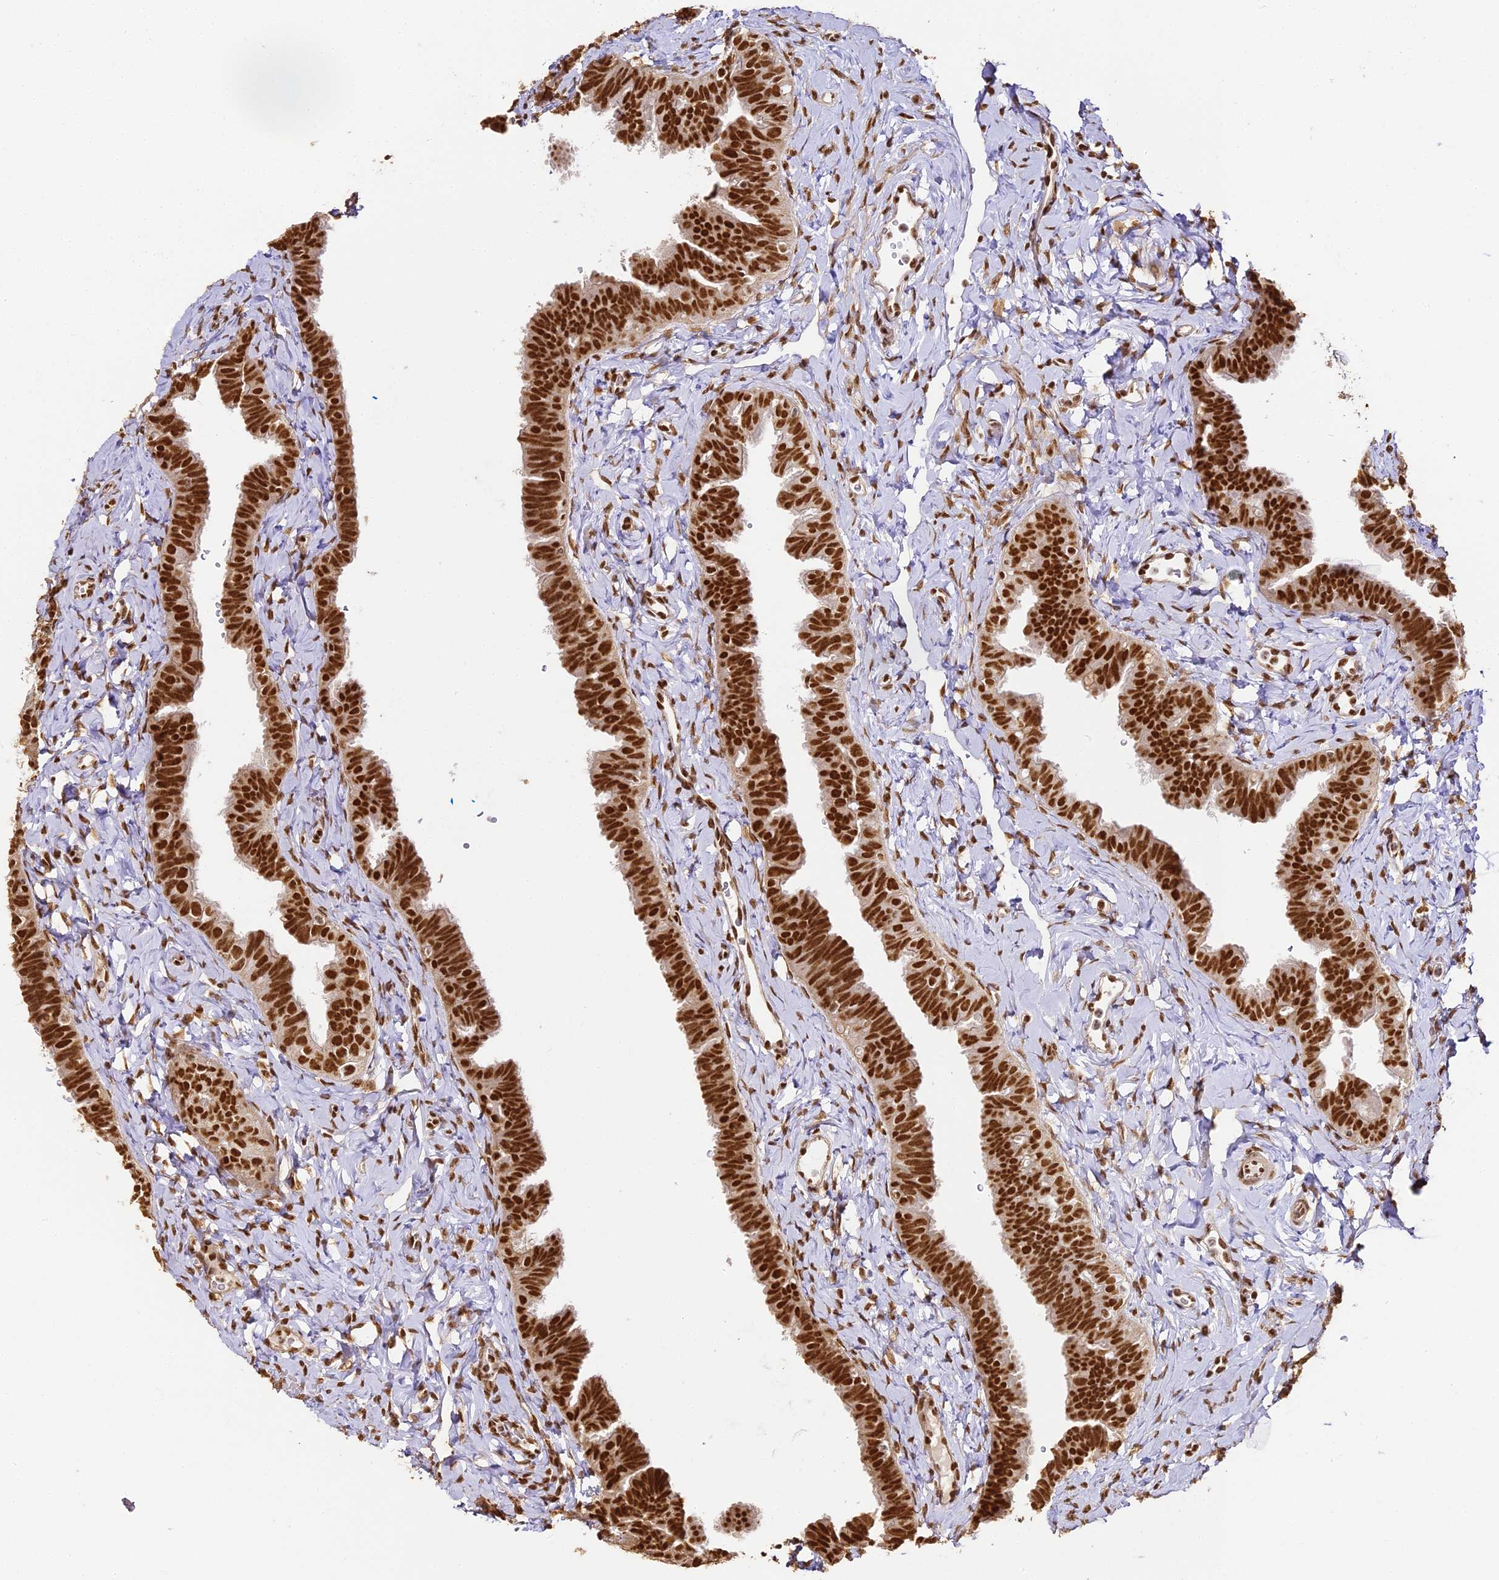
{"staining": {"intensity": "strong", "quantity": ">75%", "location": "nuclear"}, "tissue": "fallopian tube", "cell_type": "Glandular cells", "image_type": "normal", "snomed": [{"axis": "morphology", "description": "Normal tissue, NOS"}, {"axis": "topography", "description": "Fallopian tube"}], "caption": "DAB (3,3'-diaminobenzidine) immunohistochemical staining of unremarkable human fallopian tube reveals strong nuclear protein staining in approximately >75% of glandular cells. Using DAB (3,3'-diaminobenzidine) (brown) and hematoxylin (blue) stains, captured at high magnification using brightfield microscopy.", "gene": "HNRNPA1", "patient": {"sex": "female", "age": 65}}